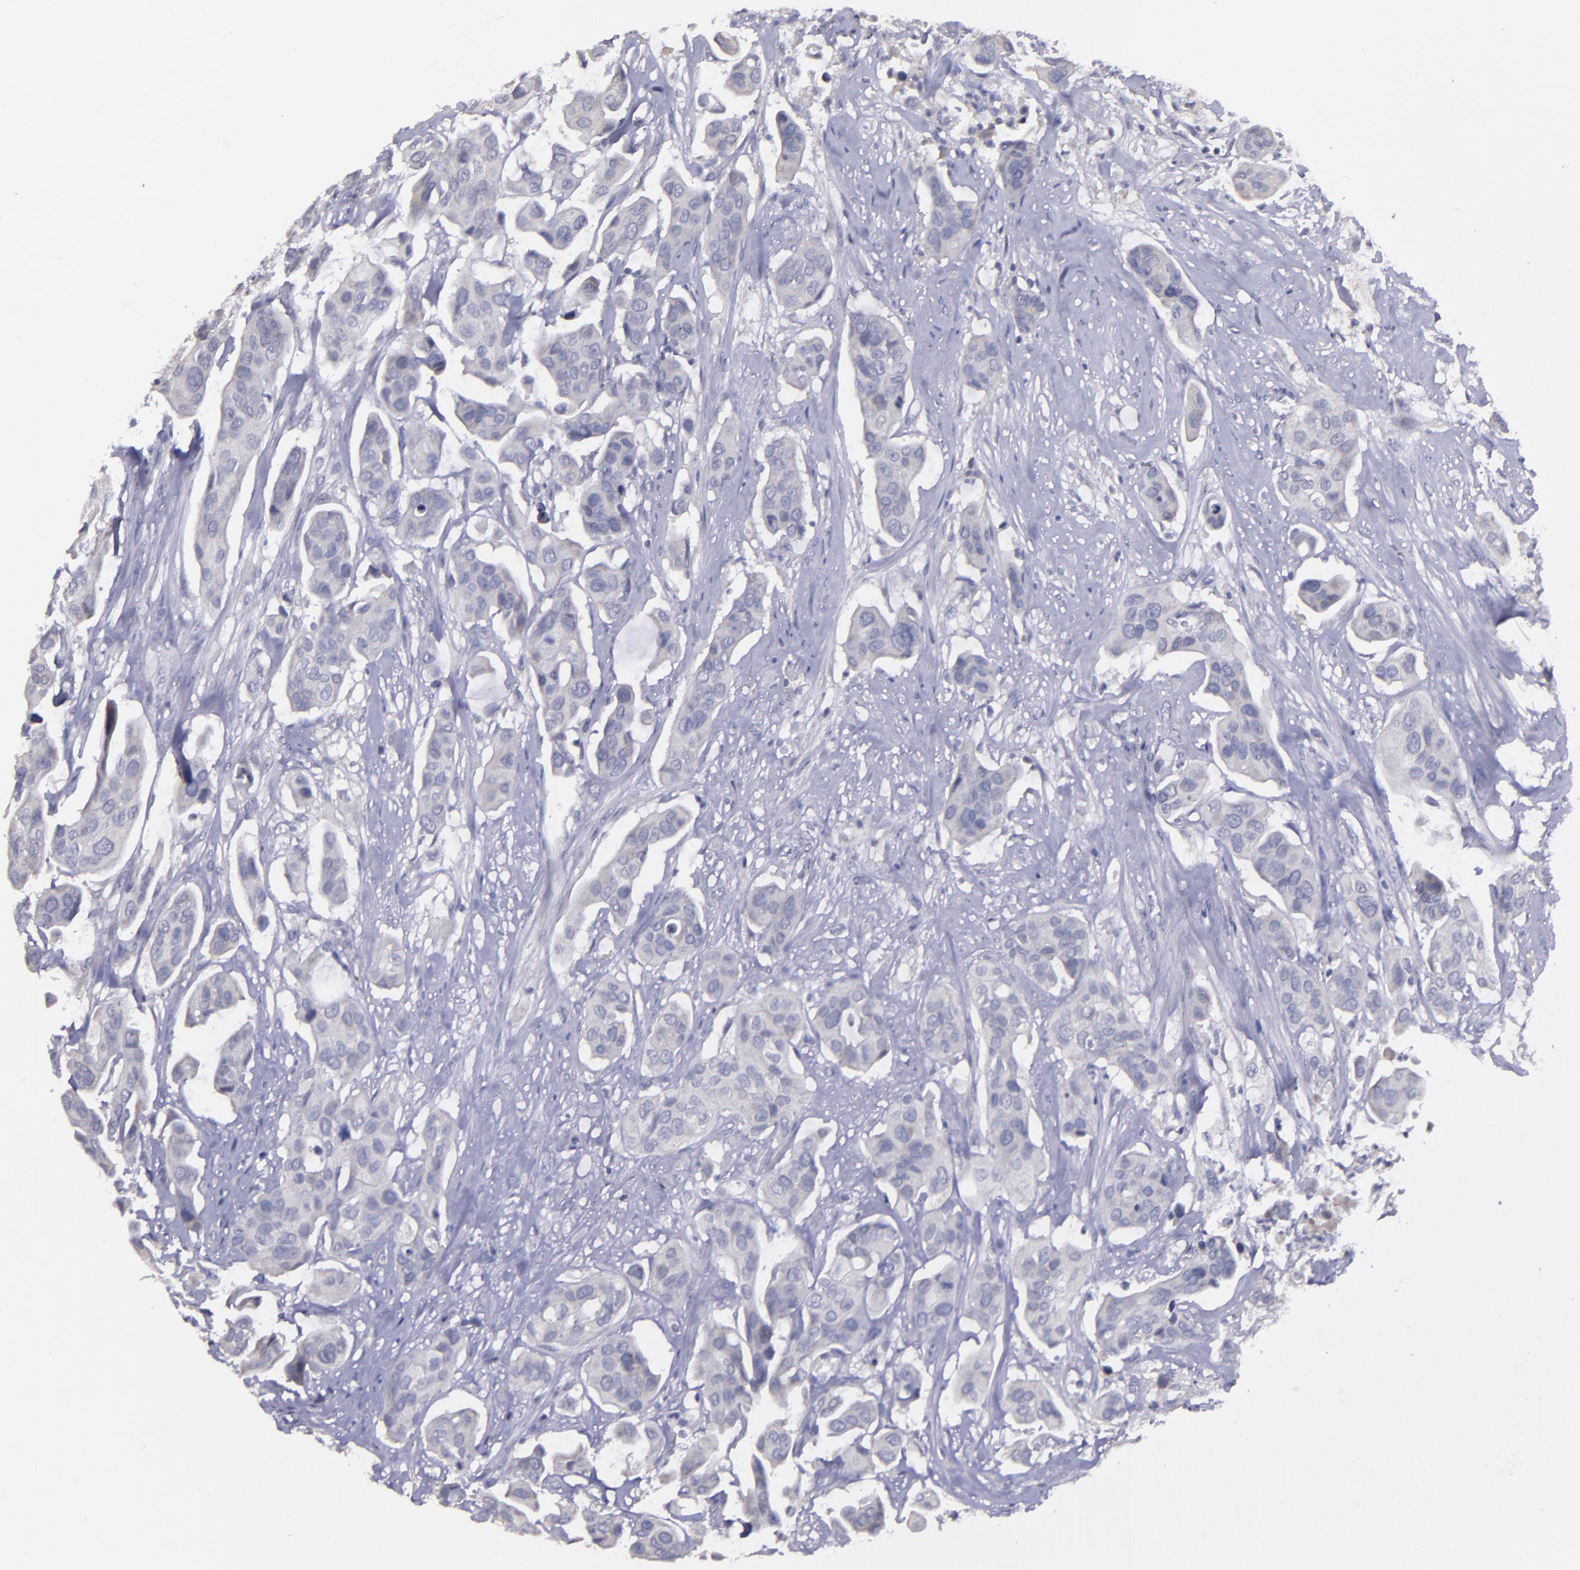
{"staining": {"intensity": "weak", "quantity": "<25%", "location": "cytoplasmic/membranous"}, "tissue": "urothelial cancer", "cell_type": "Tumor cells", "image_type": "cancer", "snomed": [{"axis": "morphology", "description": "Adenocarcinoma, NOS"}, {"axis": "topography", "description": "Urinary bladder"}], "caption": "Urothelial cancer stained for a protein using immunohistochemistry shows no staining tumor cells.", "gene": "MASP1", "patient": {"sex": "male", "age": 61}}